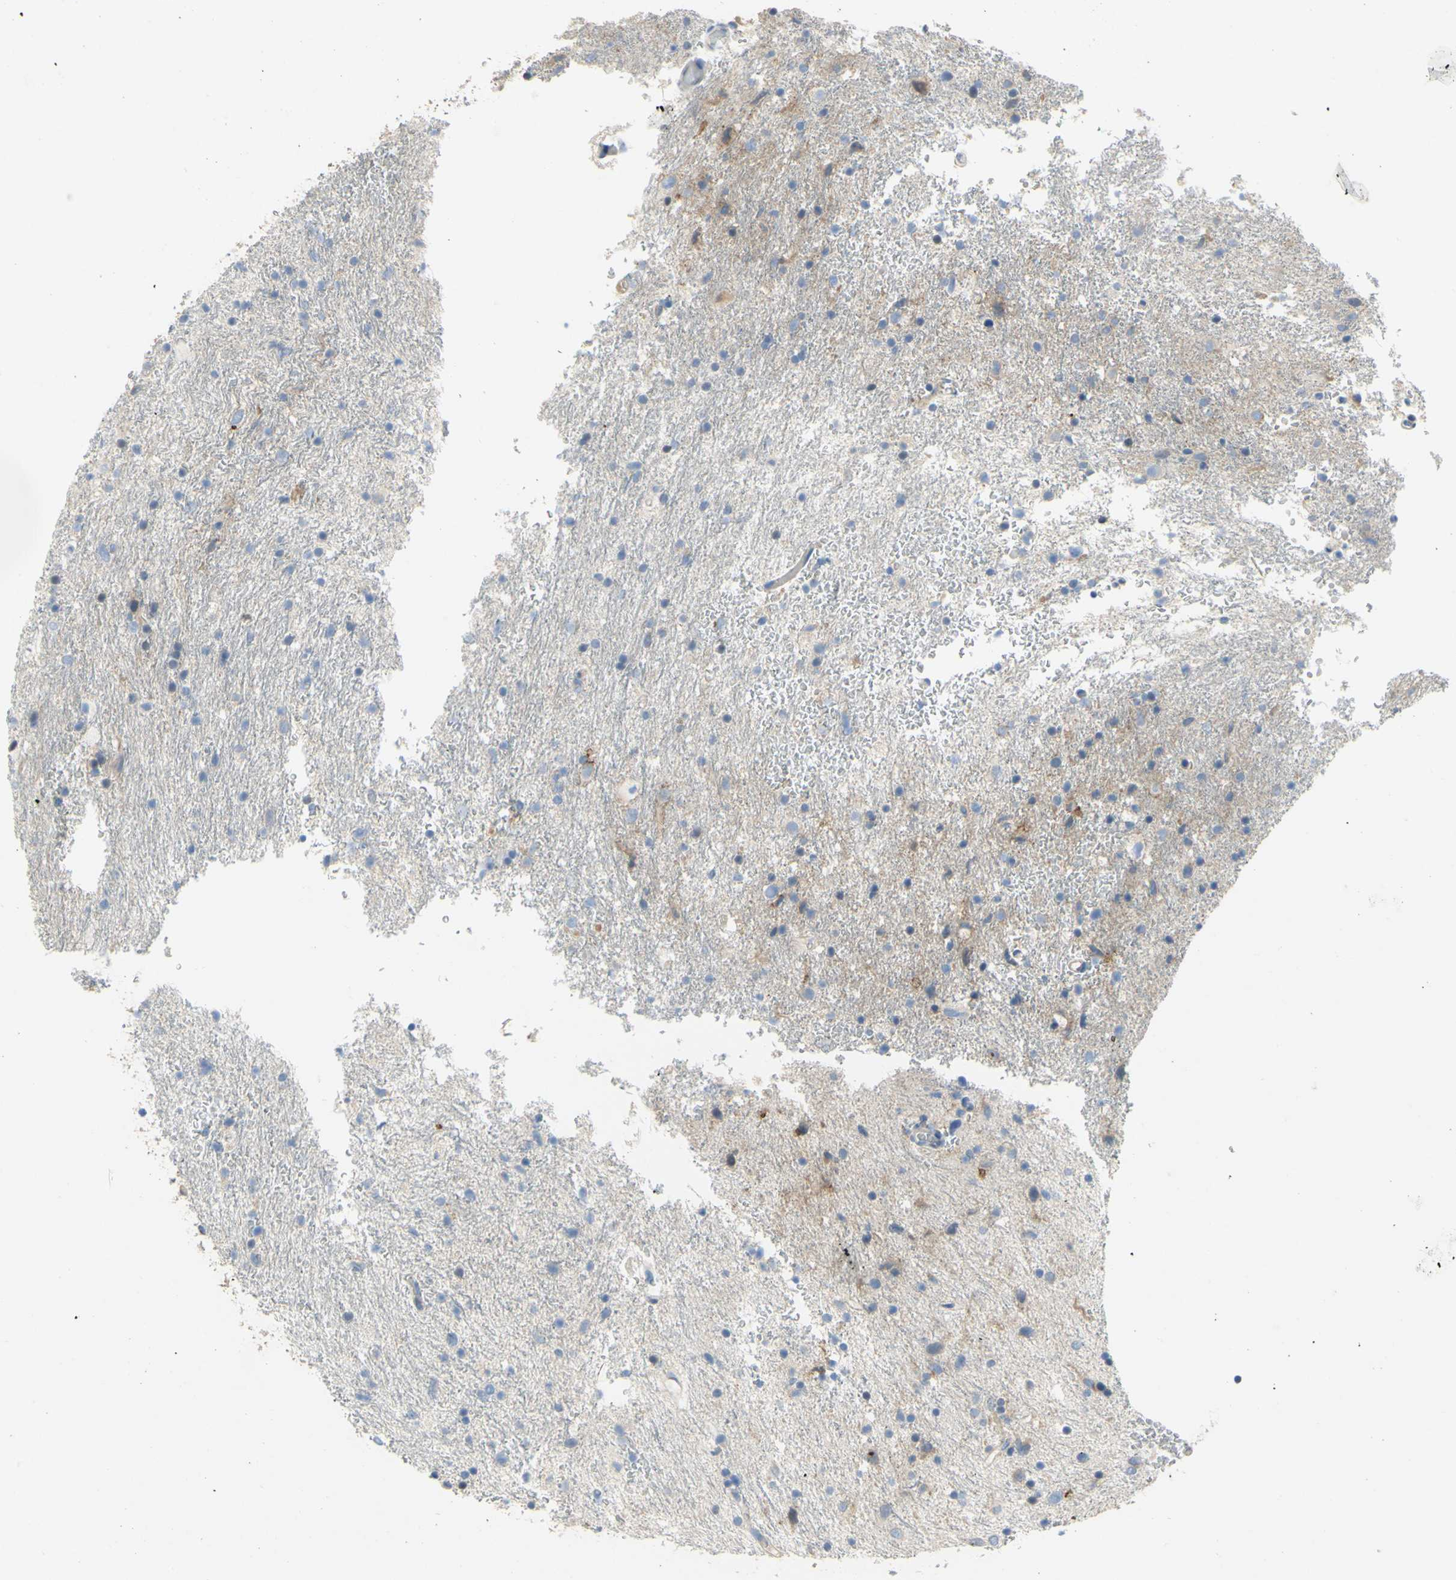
{"staining": {"intensity": "negative", "quantity": "none", "location": "none"}, "tissue": "glioma", "cell_type": "Tumor cells", "image_type": "cancer", "snomed": [{"axis": "morphology", "description": "Glioma, malignant, Low grade"}, {"axis": "topography", "description": "Brain"}], "caption": "DAB immunohistochemical staining of human glioma displays no significant positivity in tumor cells.", "gene": "MUC1", "patient": {"sex": "male", "age": 77}}